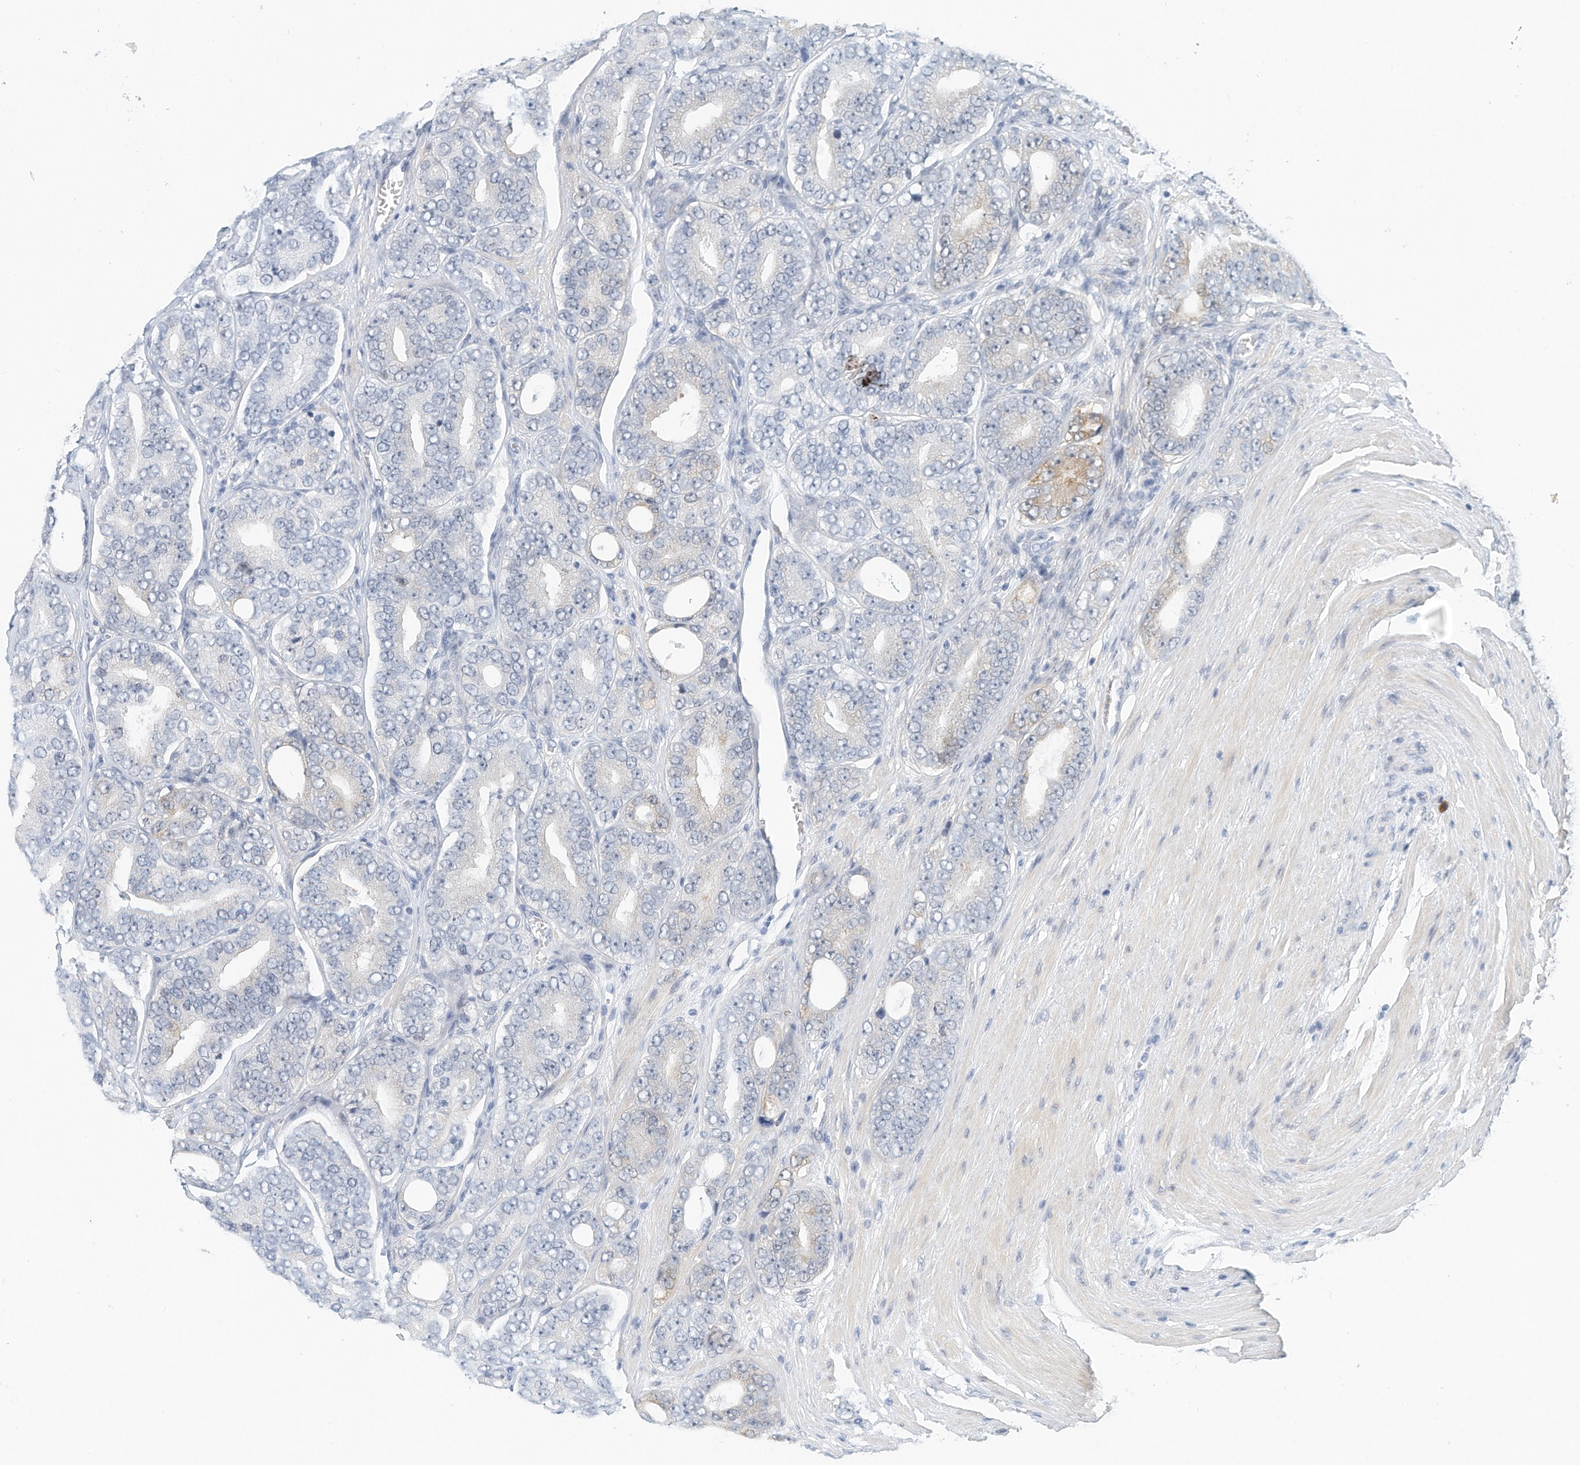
{"staining": {"intensity": "negative", "quantity": "none", "location": "none"}, "tissue": "prostate cancer", "cell_type": "Tumor cells", "image_type": "cancer", "snomed": [{"axis": "morphology", "description": "Adenocarcinoma, High grade"}, {"axis": "topography", "description": "Prostate"}], "caption": "Tumor cells are negative for protein expression in human adenocarcinoma (high-grade) (prostate). Nuclei are stained in blue.", "gene": "ARHGAP28", "patient": {"sex": "male", "age": 56}}